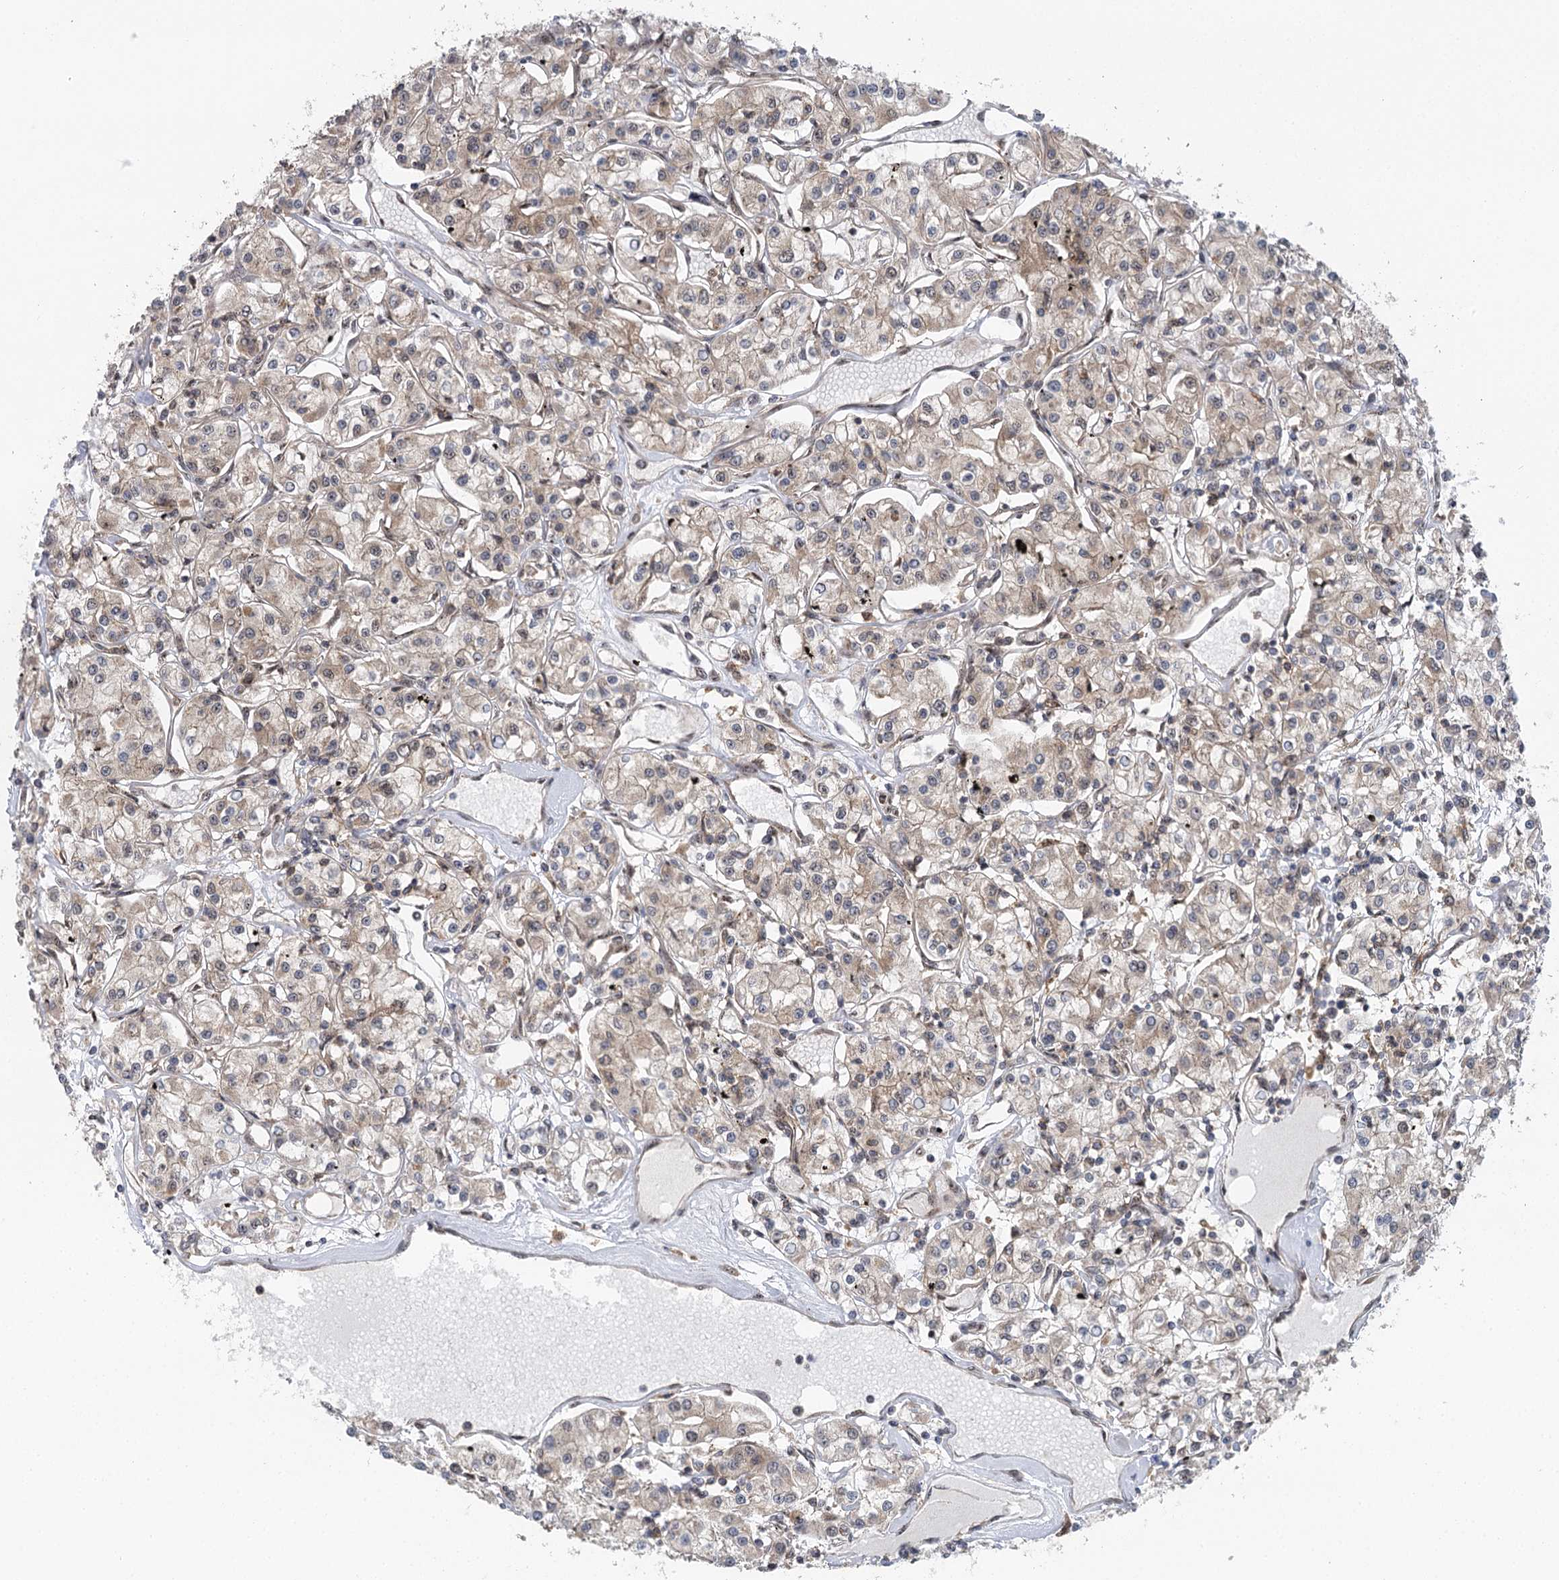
{"staining": {"intensity": "weak", "quantity": "25%-75%", "location": "cytoplasmic/membranous"}, "tissue": "renal cancer", "cell_type": "Tumor cells", "image_type": "cancer", "snomed": [{"axis": "morphology", "description": "Adenocarcinoma, NOS"}, {"axis": "topography", "description": "Kidney"}], "caption": "Protein expression by IHC demonstrates weak cytoplasmic/membranous expression in about 25%-75% of tumor cells in renal adenocarcinoma.", "gene": "C12orf4", "patient": {"sex": "female", "age": 59}}